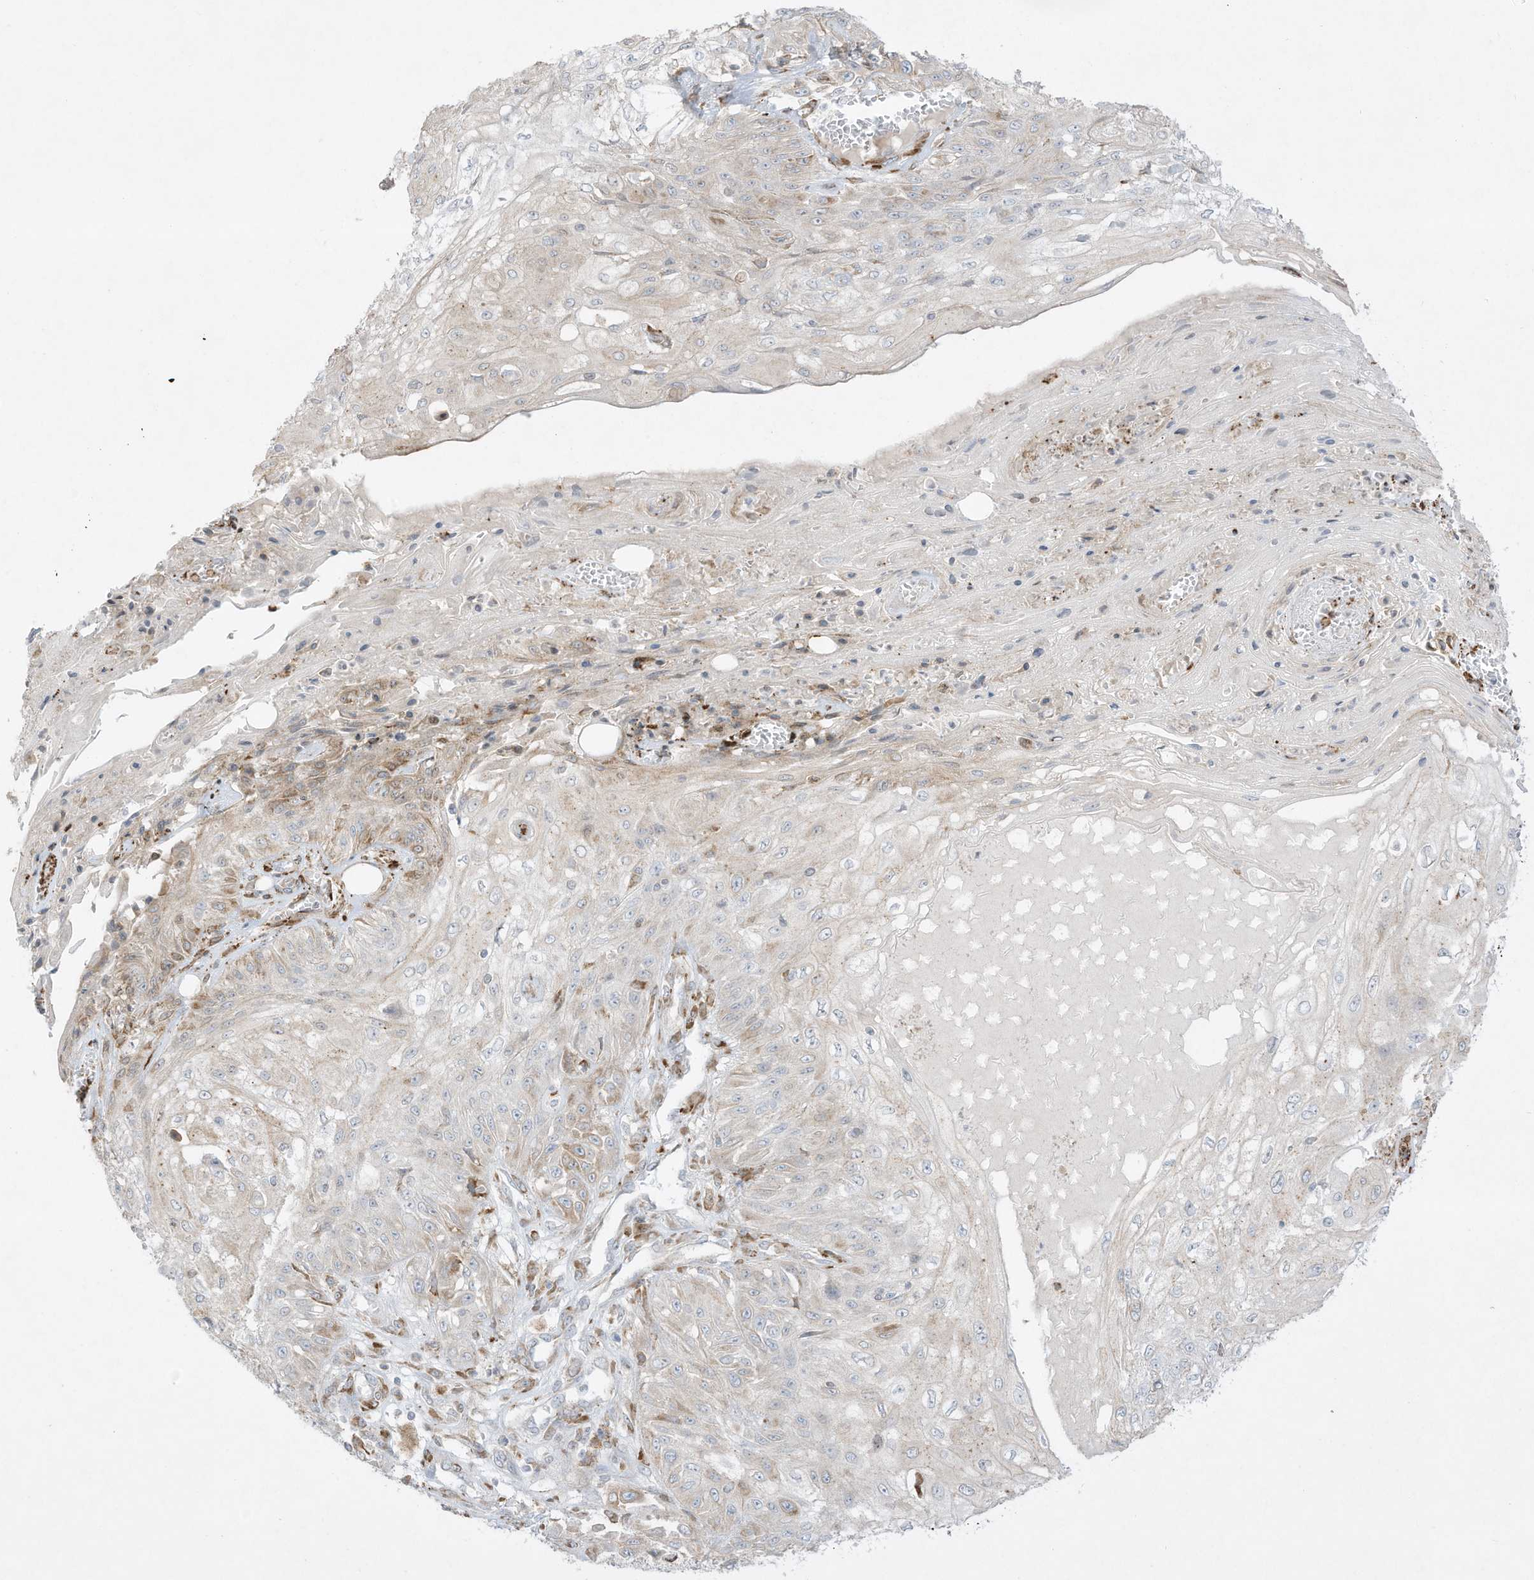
{"staining": {"intensity": "negative", "quantity": "none", "location": "none"}, "tissue": "skin cancer", "cell_type": "Tumor cells", "image_type": "cancer", "snomed": [{"axis": "morphology", "description": "Squamous cell carcinoma, NOS"}, {"axis": "morphology", "description": "Squamous cell carcinoma, metastatic, NOS"}, {"axis": "topography", "description": "Skin"}, {"axis": "topography", "description": "Lymph node"}], "caption": "Skin squamous cell carcinoma was stained to show a protein in brown. There is no significant positivity in tumor cells.", "gene": "PTK6", "patient": {"sex": "male", "age": 75}}